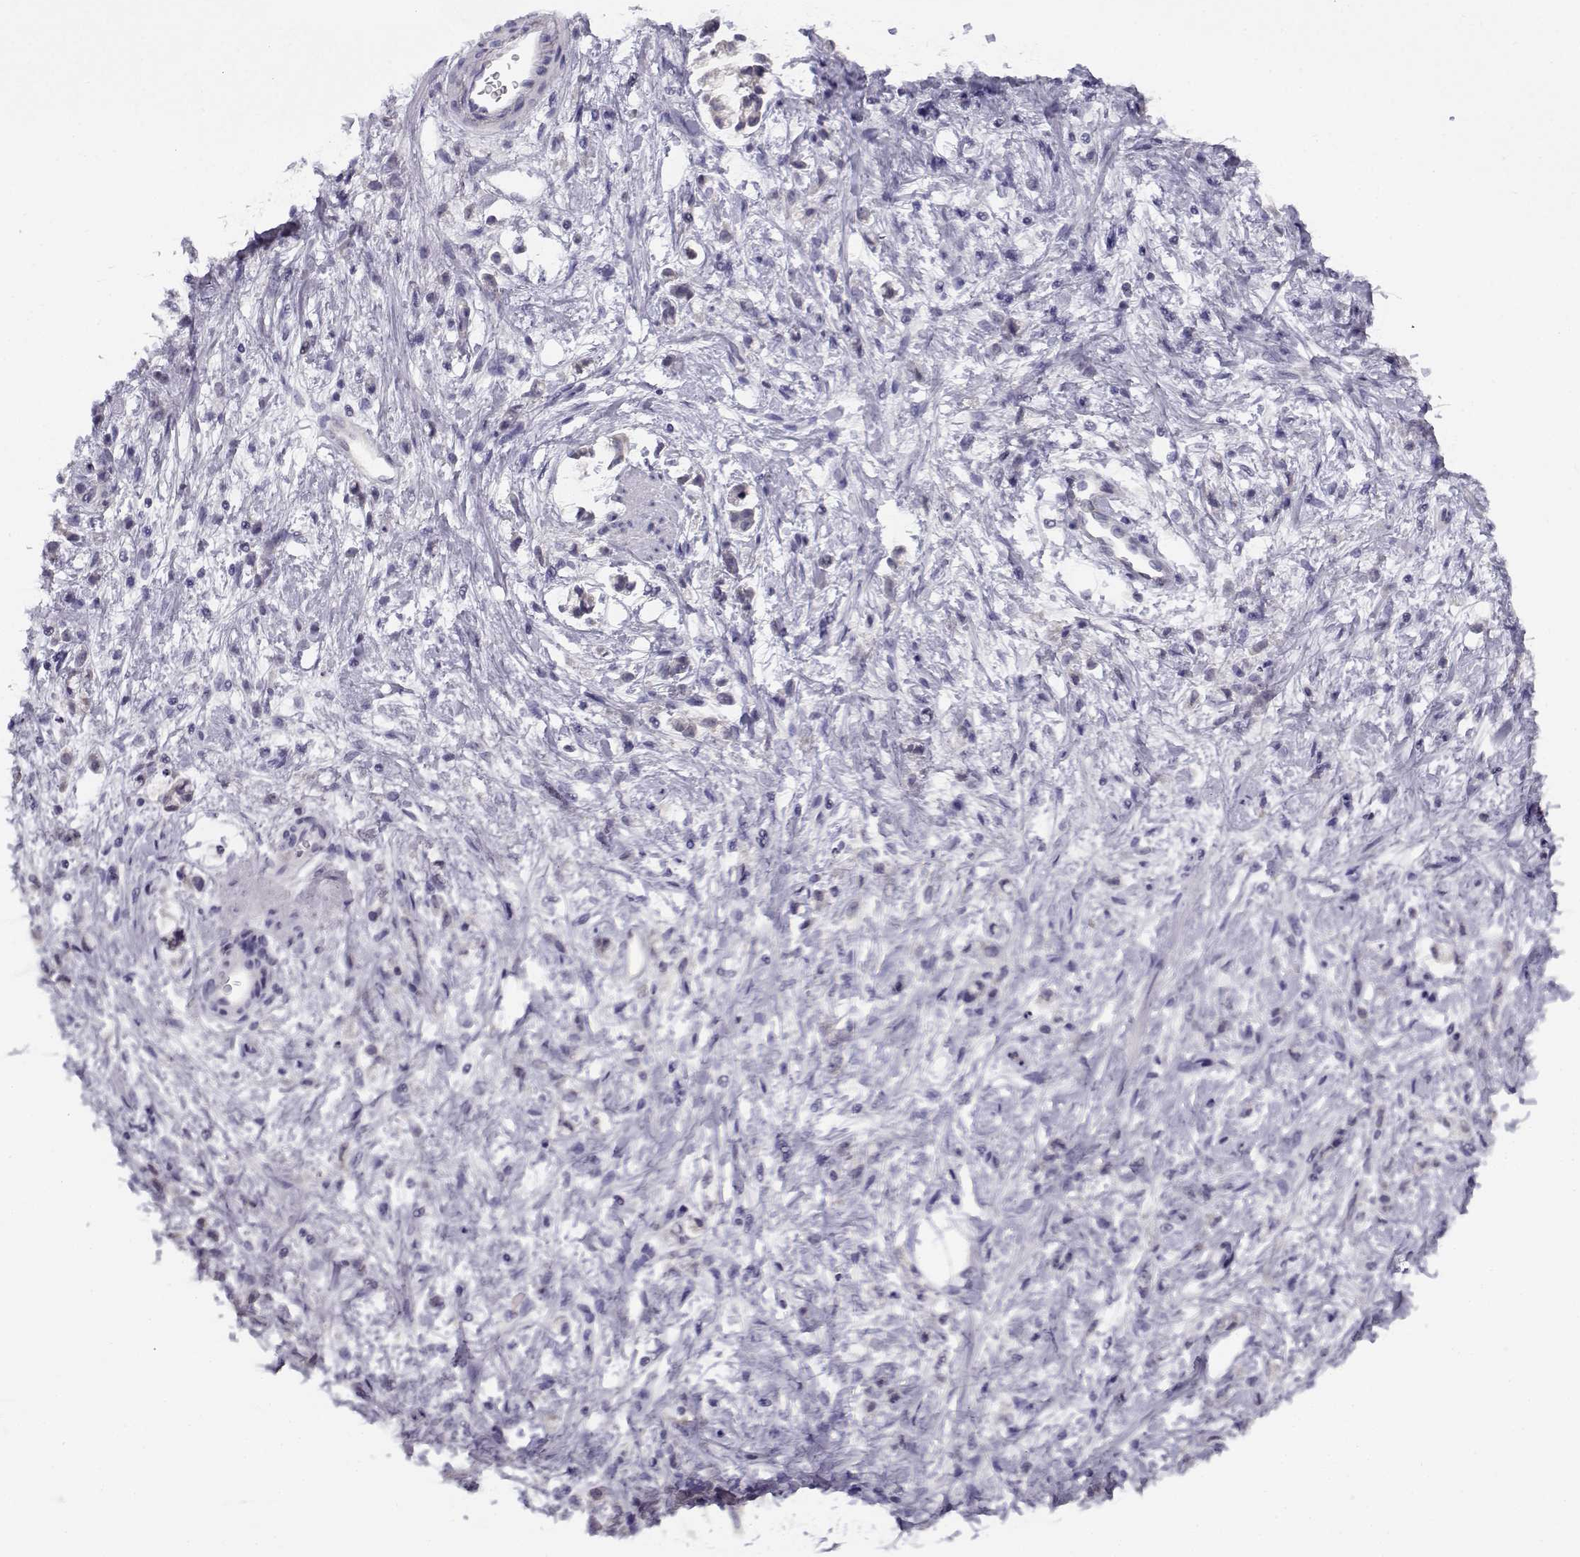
{"staining": {"intensity": "negative", "quantity": "none", "location": "none"}, "tissue": "stomach cancer", "cell_type": "Tumor cells", "image_type": "cancer", "snomed": [{"axis": "morphology", "description": "Adenocarcinoma, NOS"}, {"axis": "topography", "description": "Stomach"}], "caption": "Immunohistochemistry of stomach adenocarcinoma demonstrates no positivity in tumor cells.", "gene": "DDX25", "patient": {"sex": "female", "age": 60}}